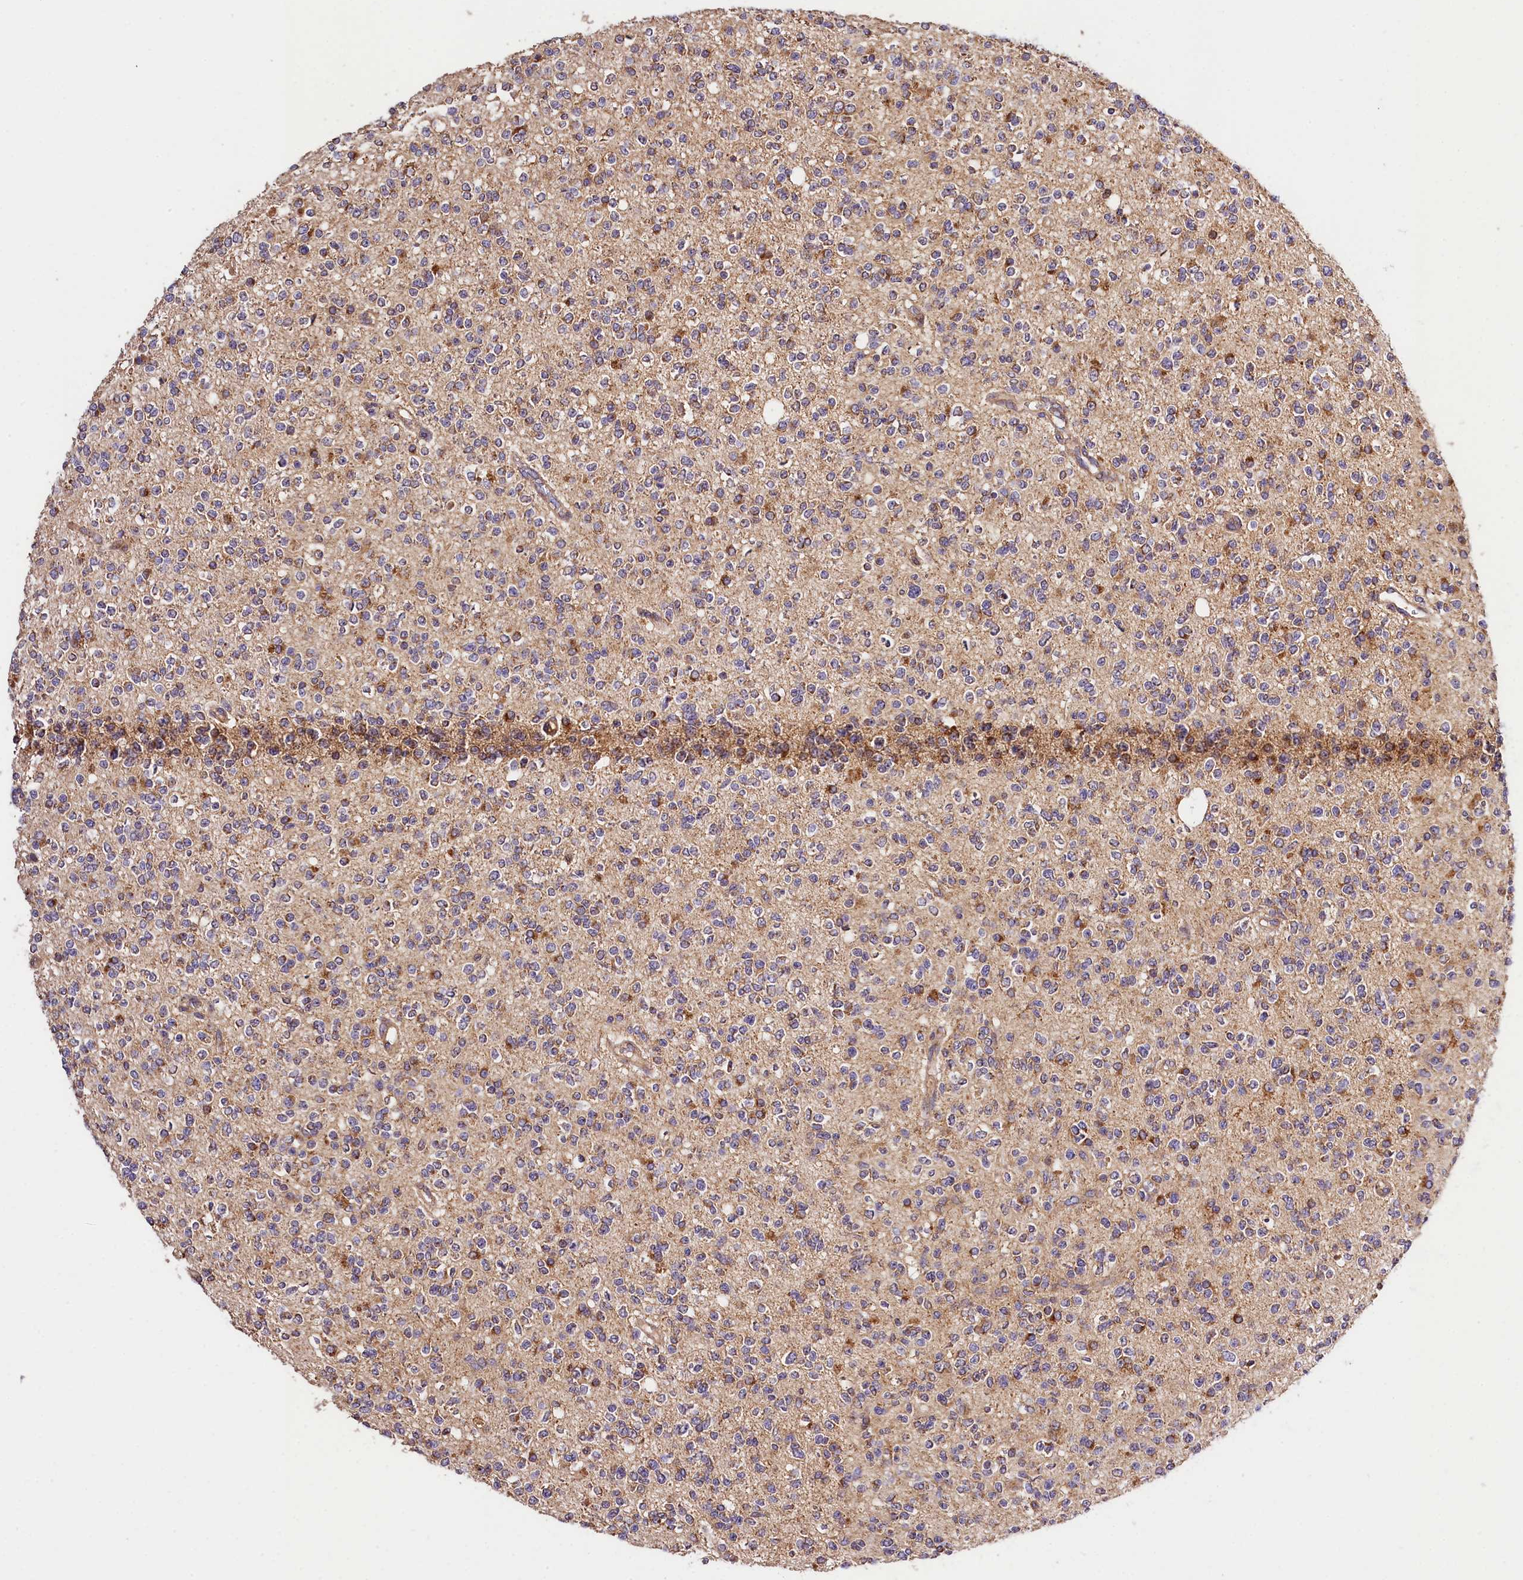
{"staining": {"intensity": "moderate", "quantity": "<25%", "location": "cytoplasmic/membranous"}, "tissue": "glioma", "cell_type": "Tumor cells", "image_type": "cancer", "snomed": [{"axis": "morphology", "description": "Glioma, malignant, High grade"}, {"axis": "topography", "description": "Brain"}], "caption": "A histopathology image showing moderate cytoplasmic/membranous expression in about <25% of tumor cells in glioma, as visualized by brown immunohistochemical staining.", "gene": "KPTN", "patient": {"sex": "male", "age": 34}}